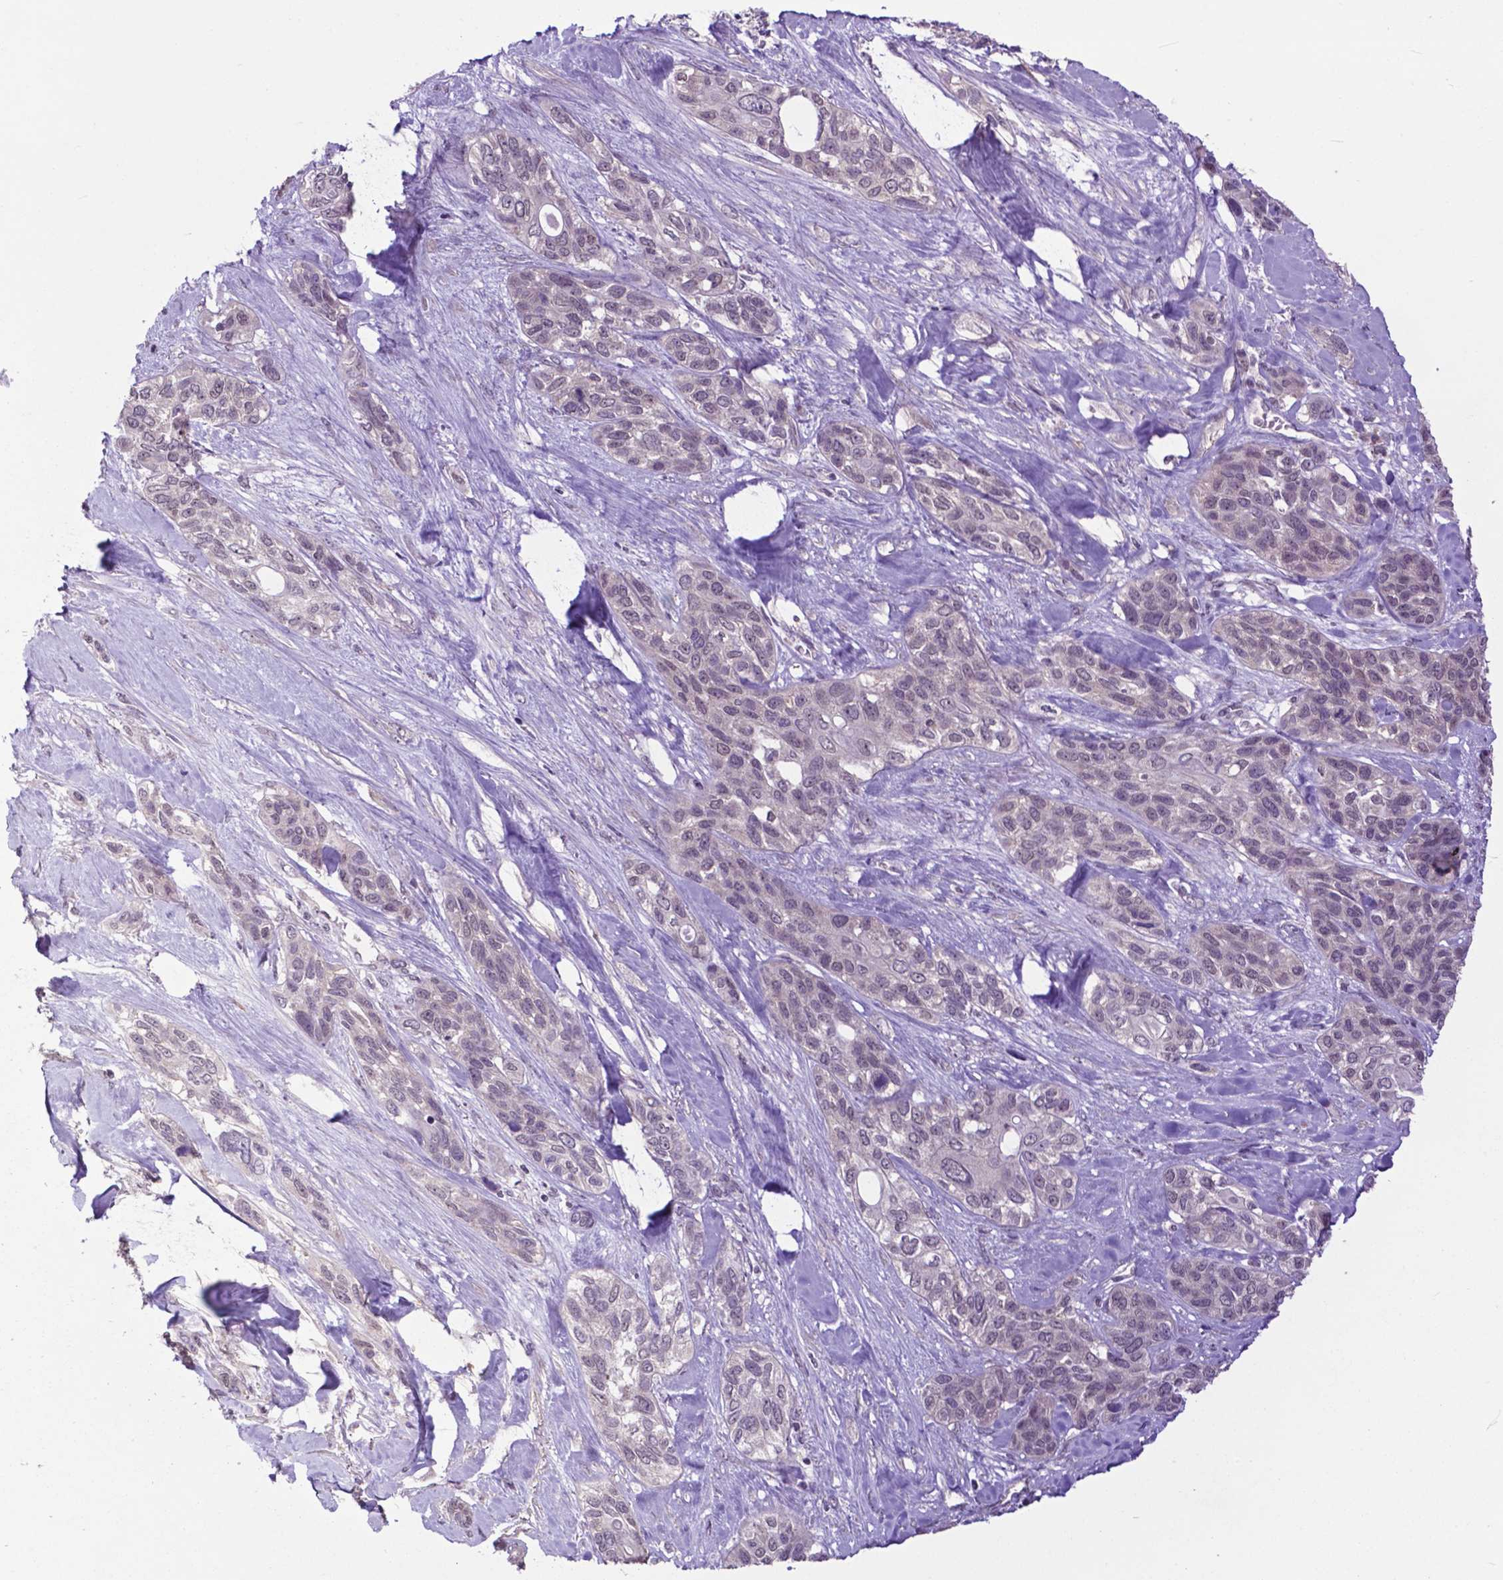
{"staining": {"intensity": "negative", "quantity": "none", "location": "none"}, "tissue": "lung cancer", "cell_type": "Tumor cells", "image_type": "cancer", "snomed": [{"axis": "morphology", "description": "Squamous cell carcinoma, NOS"}, {"axis": "topography", "description": "Lung"}], "caption": "Tumor cells are negative for protein expression in human lung cancer (squamous cell carcinoma). The staining was performed using DAB (3,3'-diaminobenzidine) to visualize the protein expression in brown, while the nuclei were stained in blue with hematoxylin (Magnification: 20x).", "gene": "OTUB1", "patient": {"sex": "female", "age": 70}}